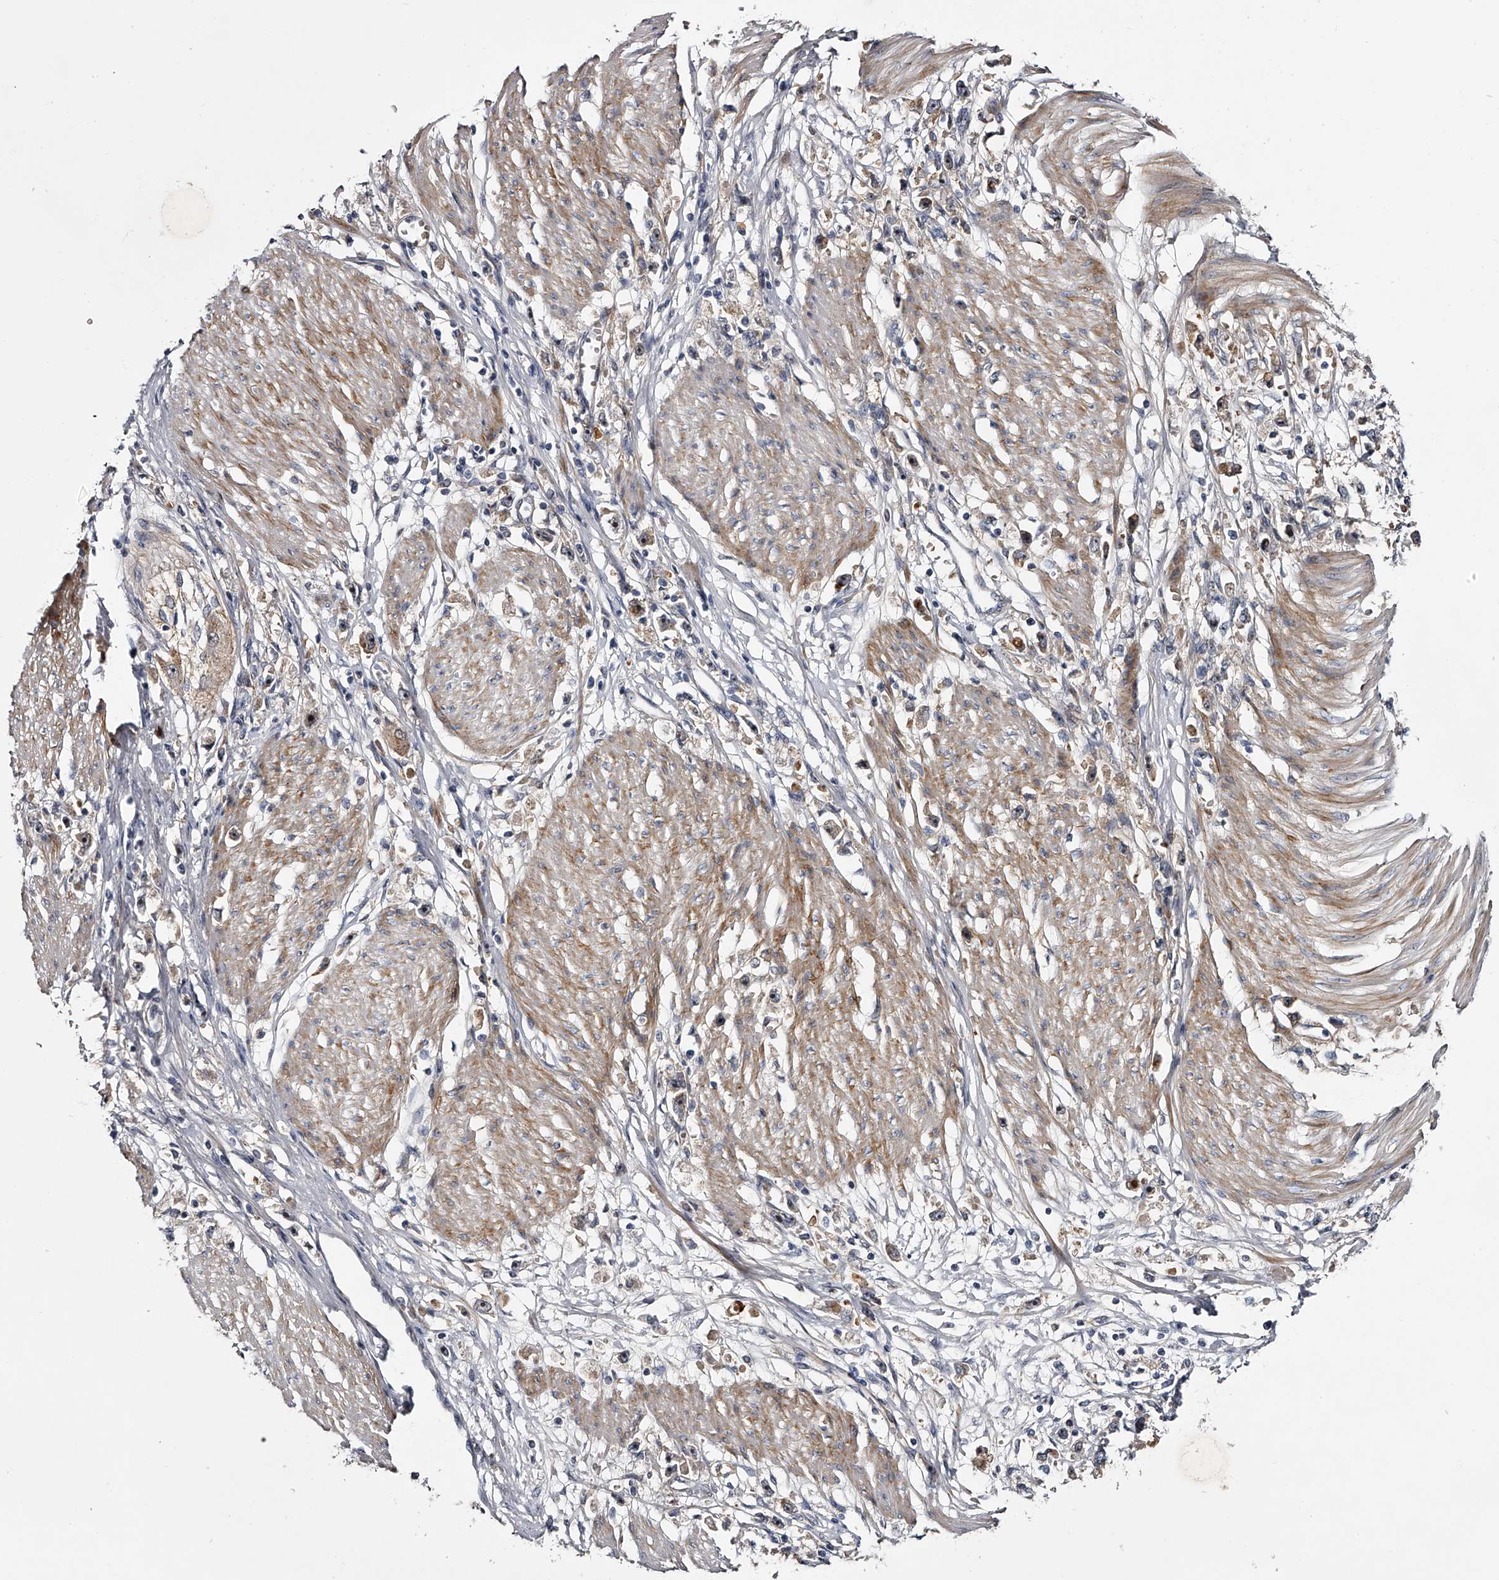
{"staining": {"intensity": "moderate", "quantity": "25%-75%", "location": "cytoplasmic/membranous,nuclear"}, "tissue": "stomach cancer", "cell_type": "Tumor cells", "image_type": "cancer", "snomed": [{"axis": "morphology", "description": "Adenocarcinoma, NOS"}, {"axis": "topography", "description": "Stomach"}], "caption": "The micrograph shows a brown stain indicating the presence of a protein in the cytoplasmic/membranous and nuclear of tumor cells in stomach cancer (adenocarcinoma).", "gene": "MDN1", "patient": {"sex": "female", "age": 59}}